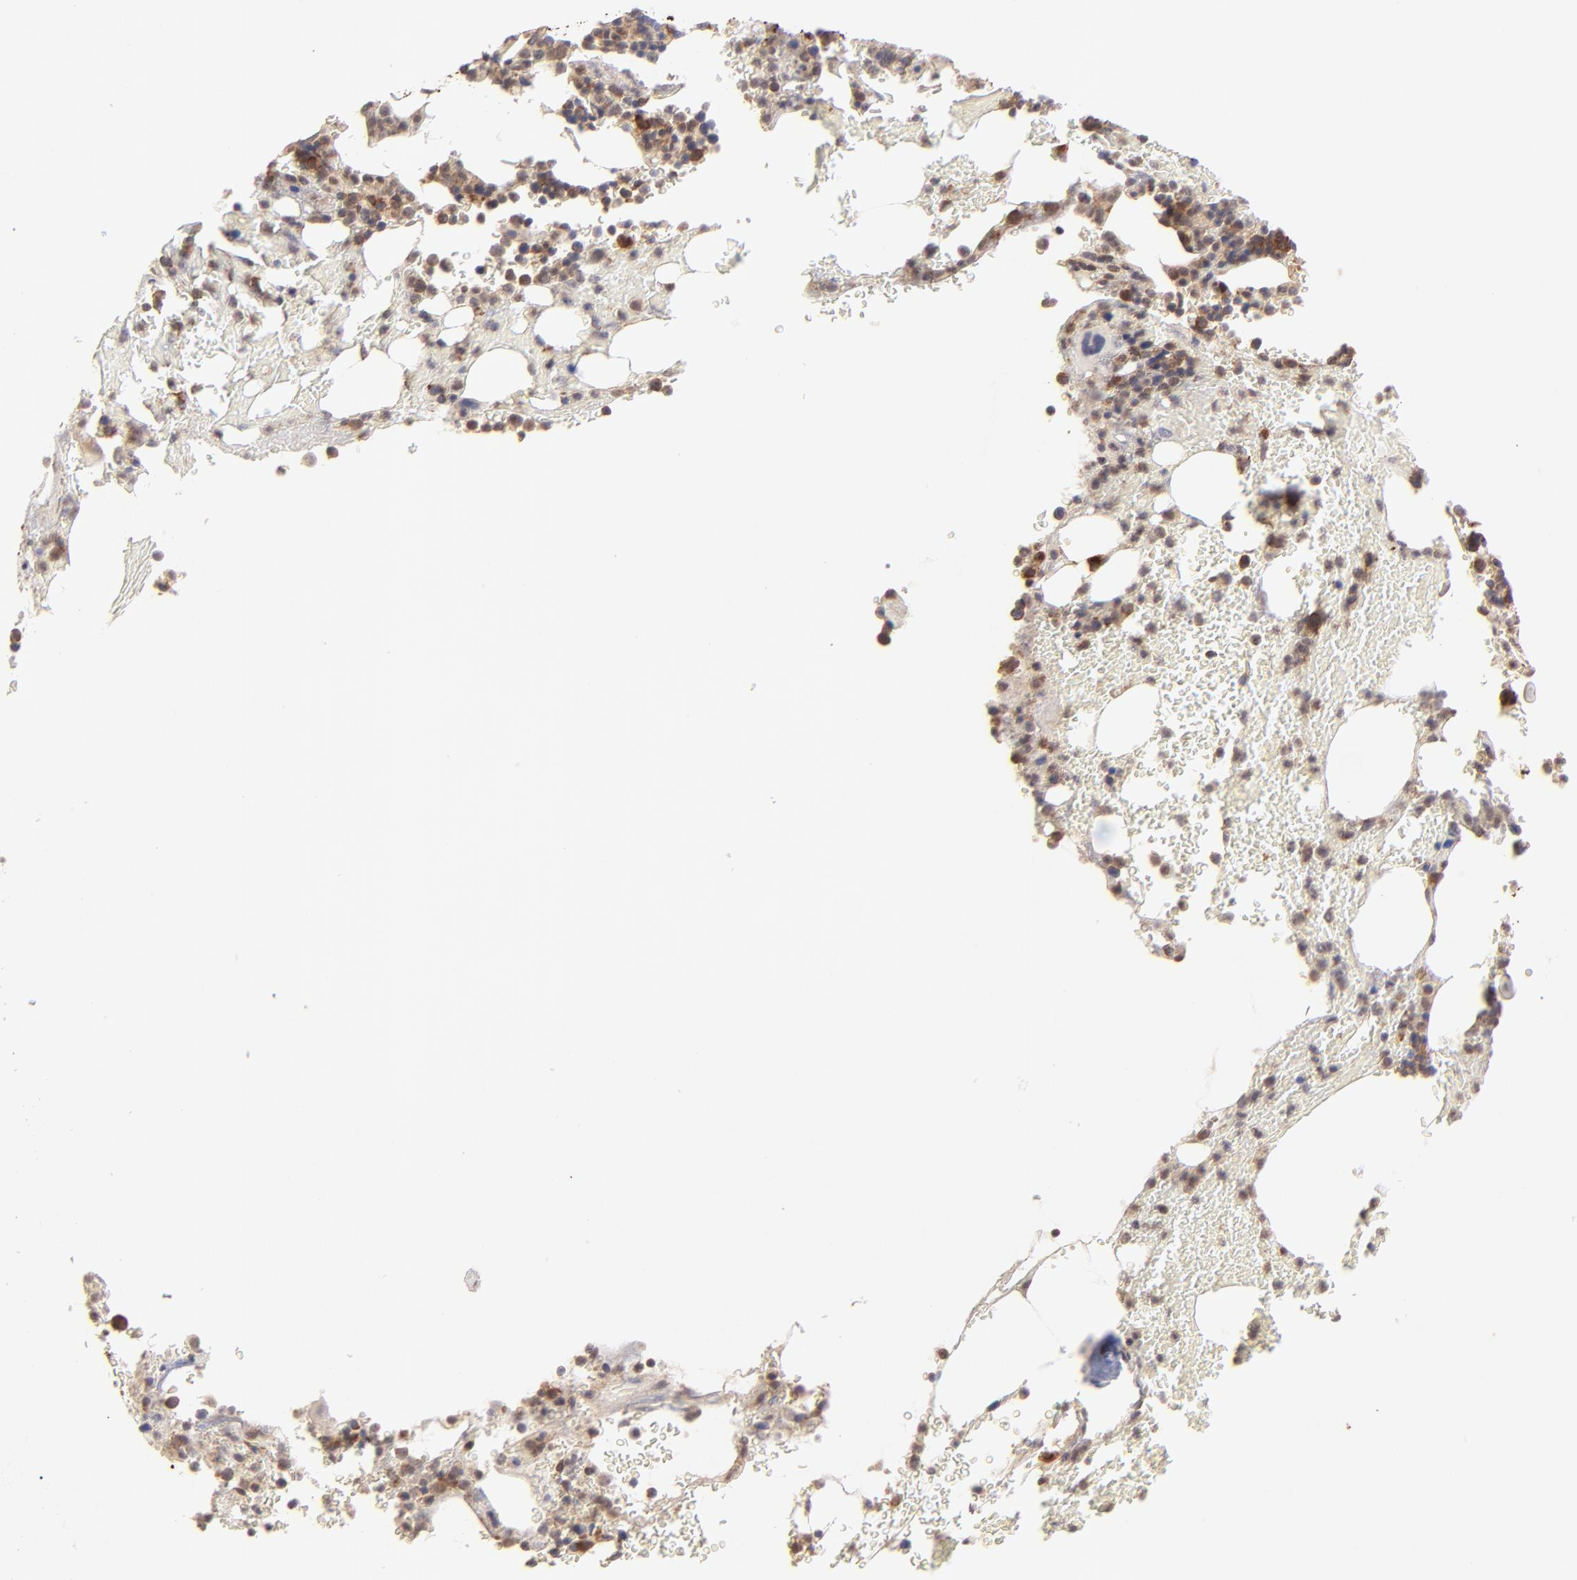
{"staining": {"intensity": "strong", "quantity": "25%-75%", "location": "cytoplasmic/membranous"}, "tissue": "bone marrow", "cell_type": "Hematopoietic cells", "image_type": "normal", "snomed": [{"axis": "morphology", "description": "Normal tissue, NOS"}, {"axis": "topography", "description": "Bone marrow"}], "caption": "Immunohistochemical staining of normal bone marrow shows 25%-75% levels of strong cytoplasmic/membranous protein positivity in approximately 25%-75% of hematopoietic cells.", "gene": "TNRC6B", "patient": {"sex": "female", "age": 73}}